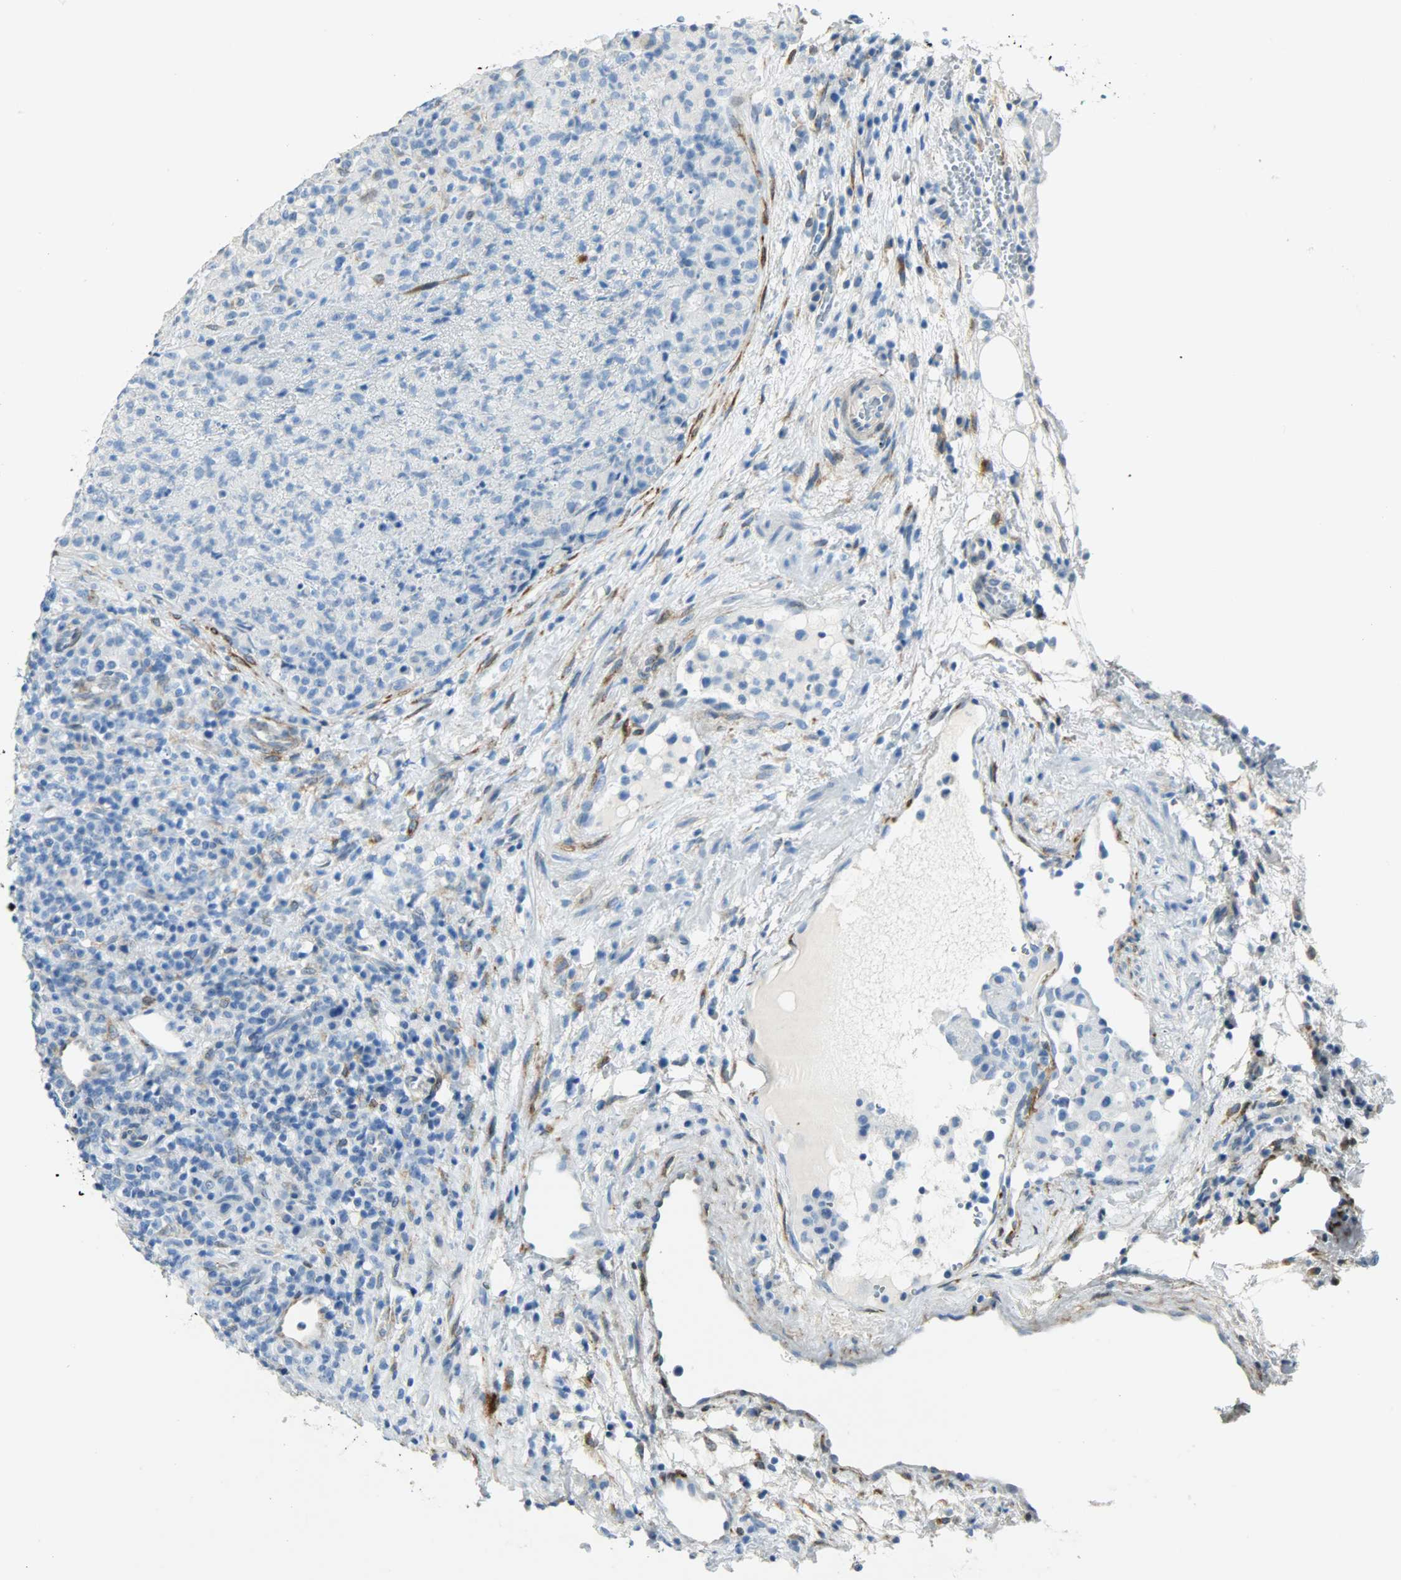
{"staining": {"intensity": "negative", "quantity": "none", "location": "none"}, "tissue": "lymphoma", "cell_type": "Tumor cells", "image_type": "cancer", "snomed": [{"axis": "morphology", "description": "Hodgkin's disease, NOS"}, {"axis": "topography", "description": "Lymph node"}], "caption": "Image shows no protein staining in tumor cells of Hodgkin's disease tissue. (DAB immunohistochemistry (IHC) with hematoxylin counter stain).", "gene": "PKD2", "patient": {"sex": "male", "age": 65}}